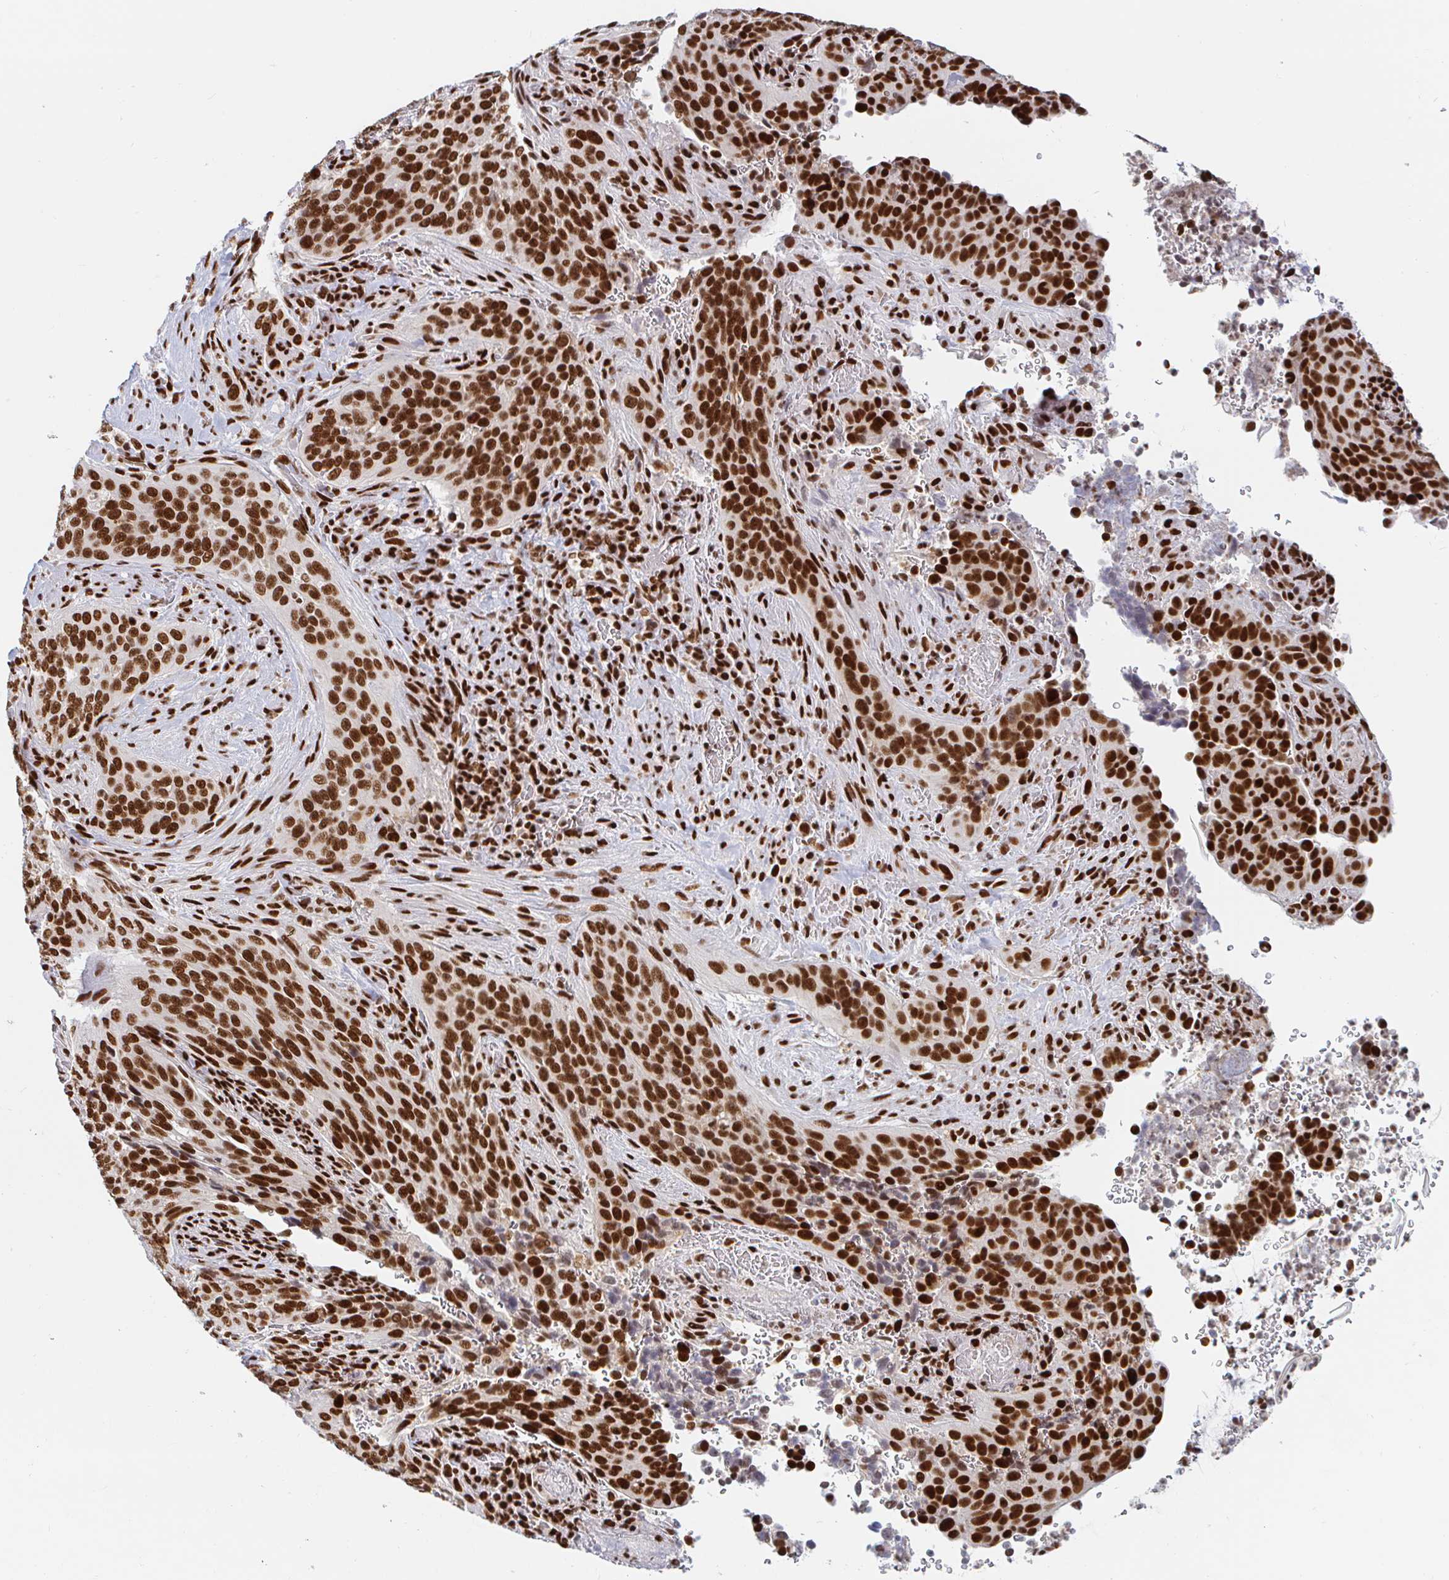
{"staining": {"intensity": "strong", "quantity": ">75%", "location": "nuclear"}, "tissue": "cervical cancer", "cell_type": "Tumor cells", "image_type": "cancer", "snomed": [{"axis": "morphology", "description": "Squamous cell carcinoma, NOS"}, {"axis": "topography", "description": "Cervix"}], "caption": "Strong nuclear protein positivity is seen in about >75% of tumor cells in squamous cell carcinoma (cervical).", "gene": "RBMX", "patient": {"sex": "female", "age": 38}}